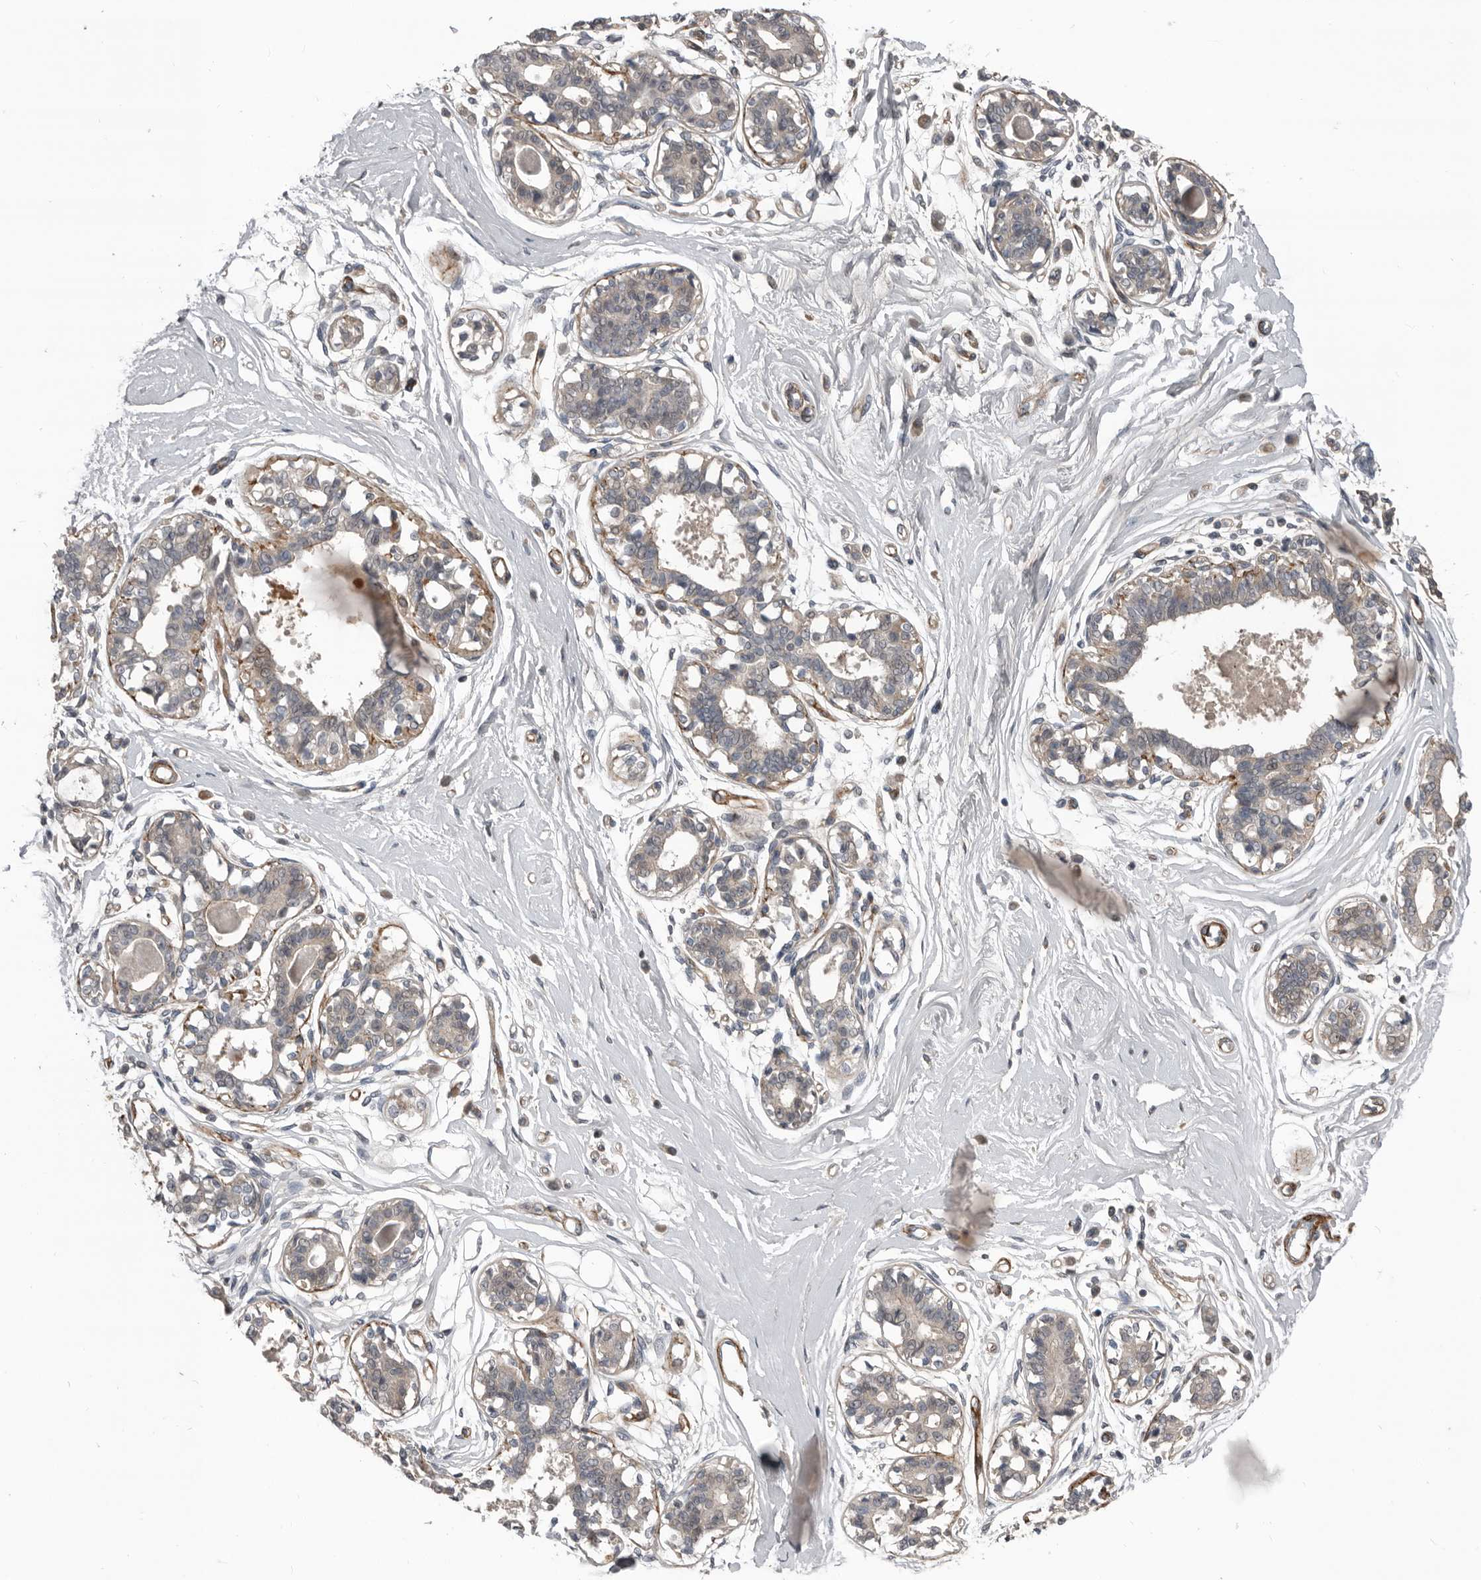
{"staining": {"intensity": "negative", "quantity": "none", "location": "none"}, "tissue": "breast", "cell_type": "Adipocytes", "image_type": "normal", "snomed": [{"axis": "morphology", "description": "Normal tissue, NOS"}, {"axis": "topography", "description": "Breast"}], "caption": "Breast stained for a protein using IHC reveals no expression adipocytes.", "gene": "C1orf216", "patient": {"sex": "female", "age": 45}}